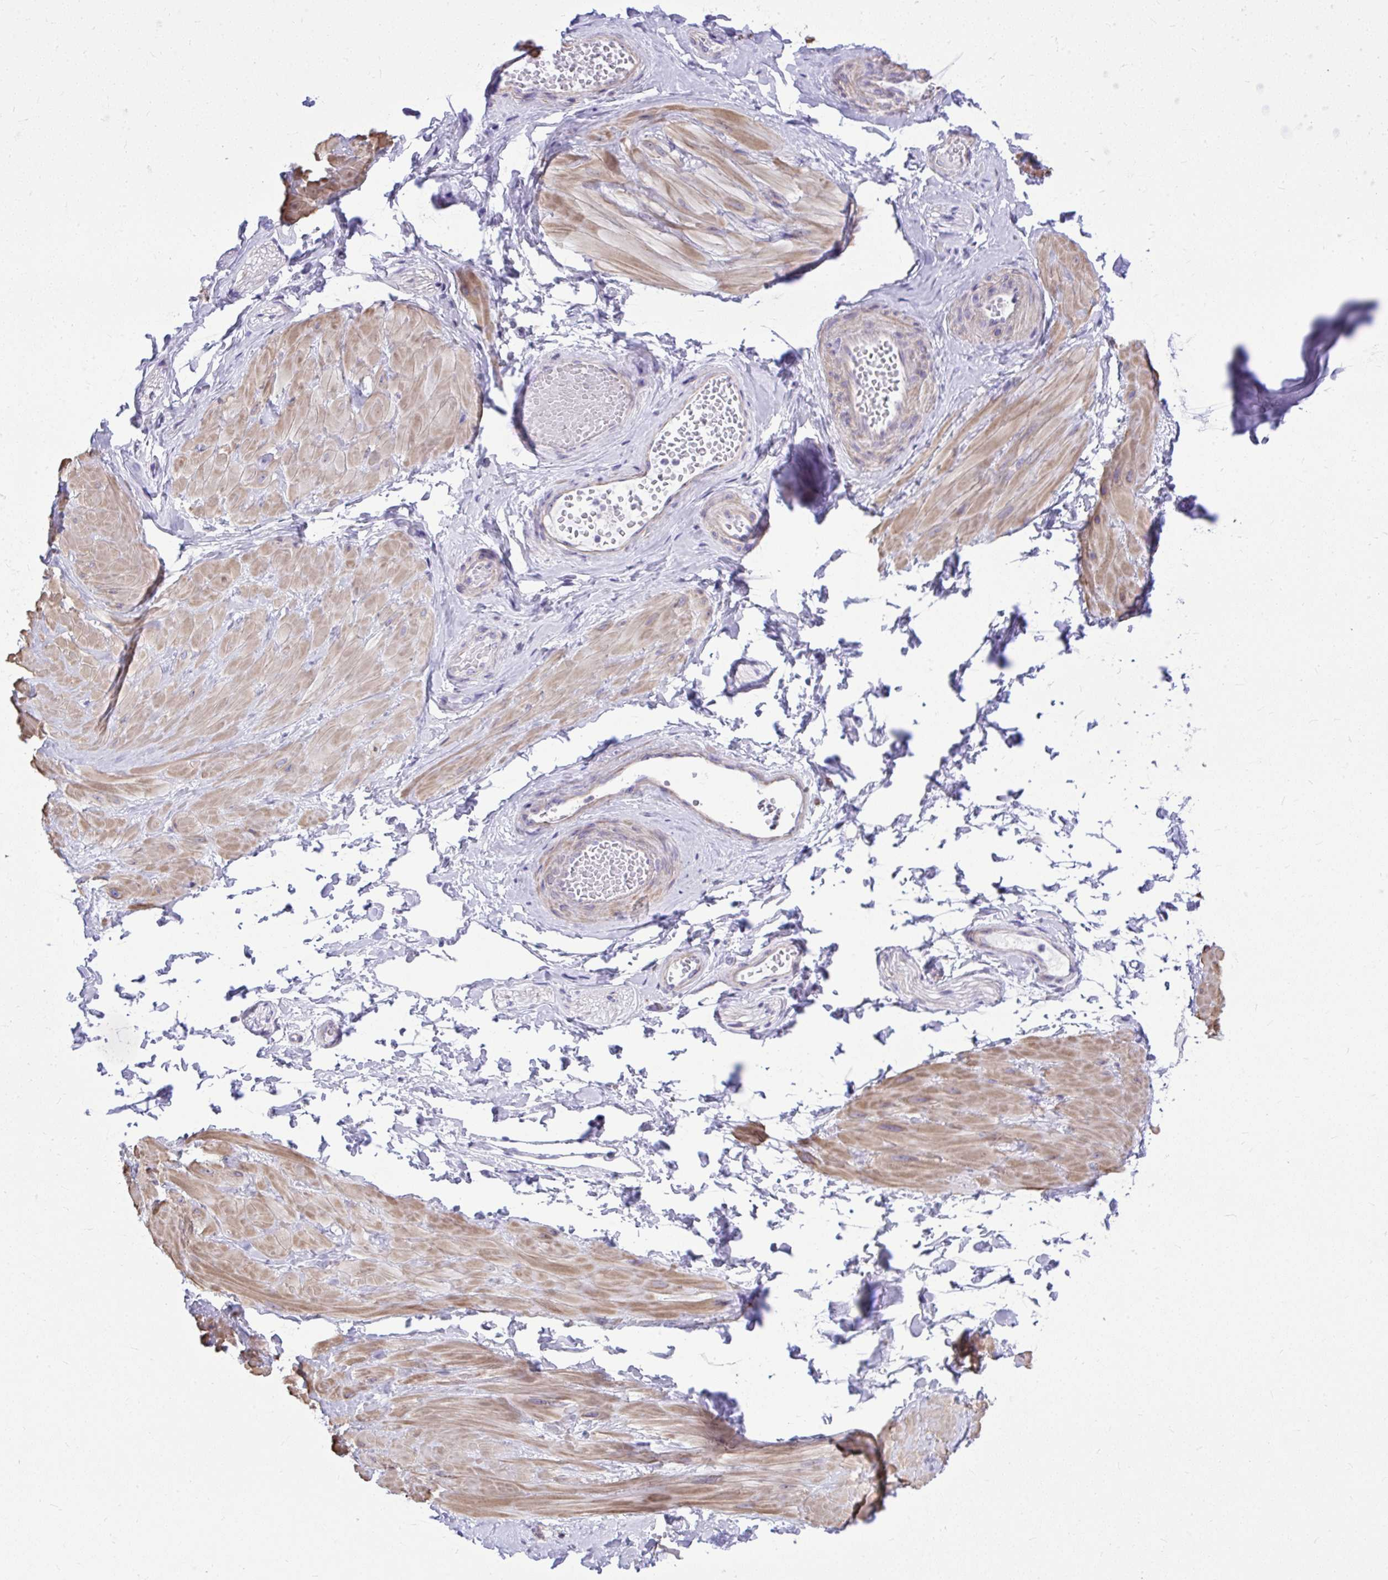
{"staining": {"intensity": "negative", "quantity": "none", "location": "none"}, "tissue": "adipose tissue", "cell_type": "Adipocytes", "image_type": "normal", "snomed": [{"axis": "morphology", "description": "Normal tissue, NOS"}, {"axis": "topography", "description": "Epididymis"}, {"axis": "topography", "description": "Peripheral nerve tissue"}], "caption": "Protein analysis of unremarkable adipose tissue exhibits no significant expression in adipocytes.", "gene": "GRK4", "patient": {"sex": "male", "age": 32}}